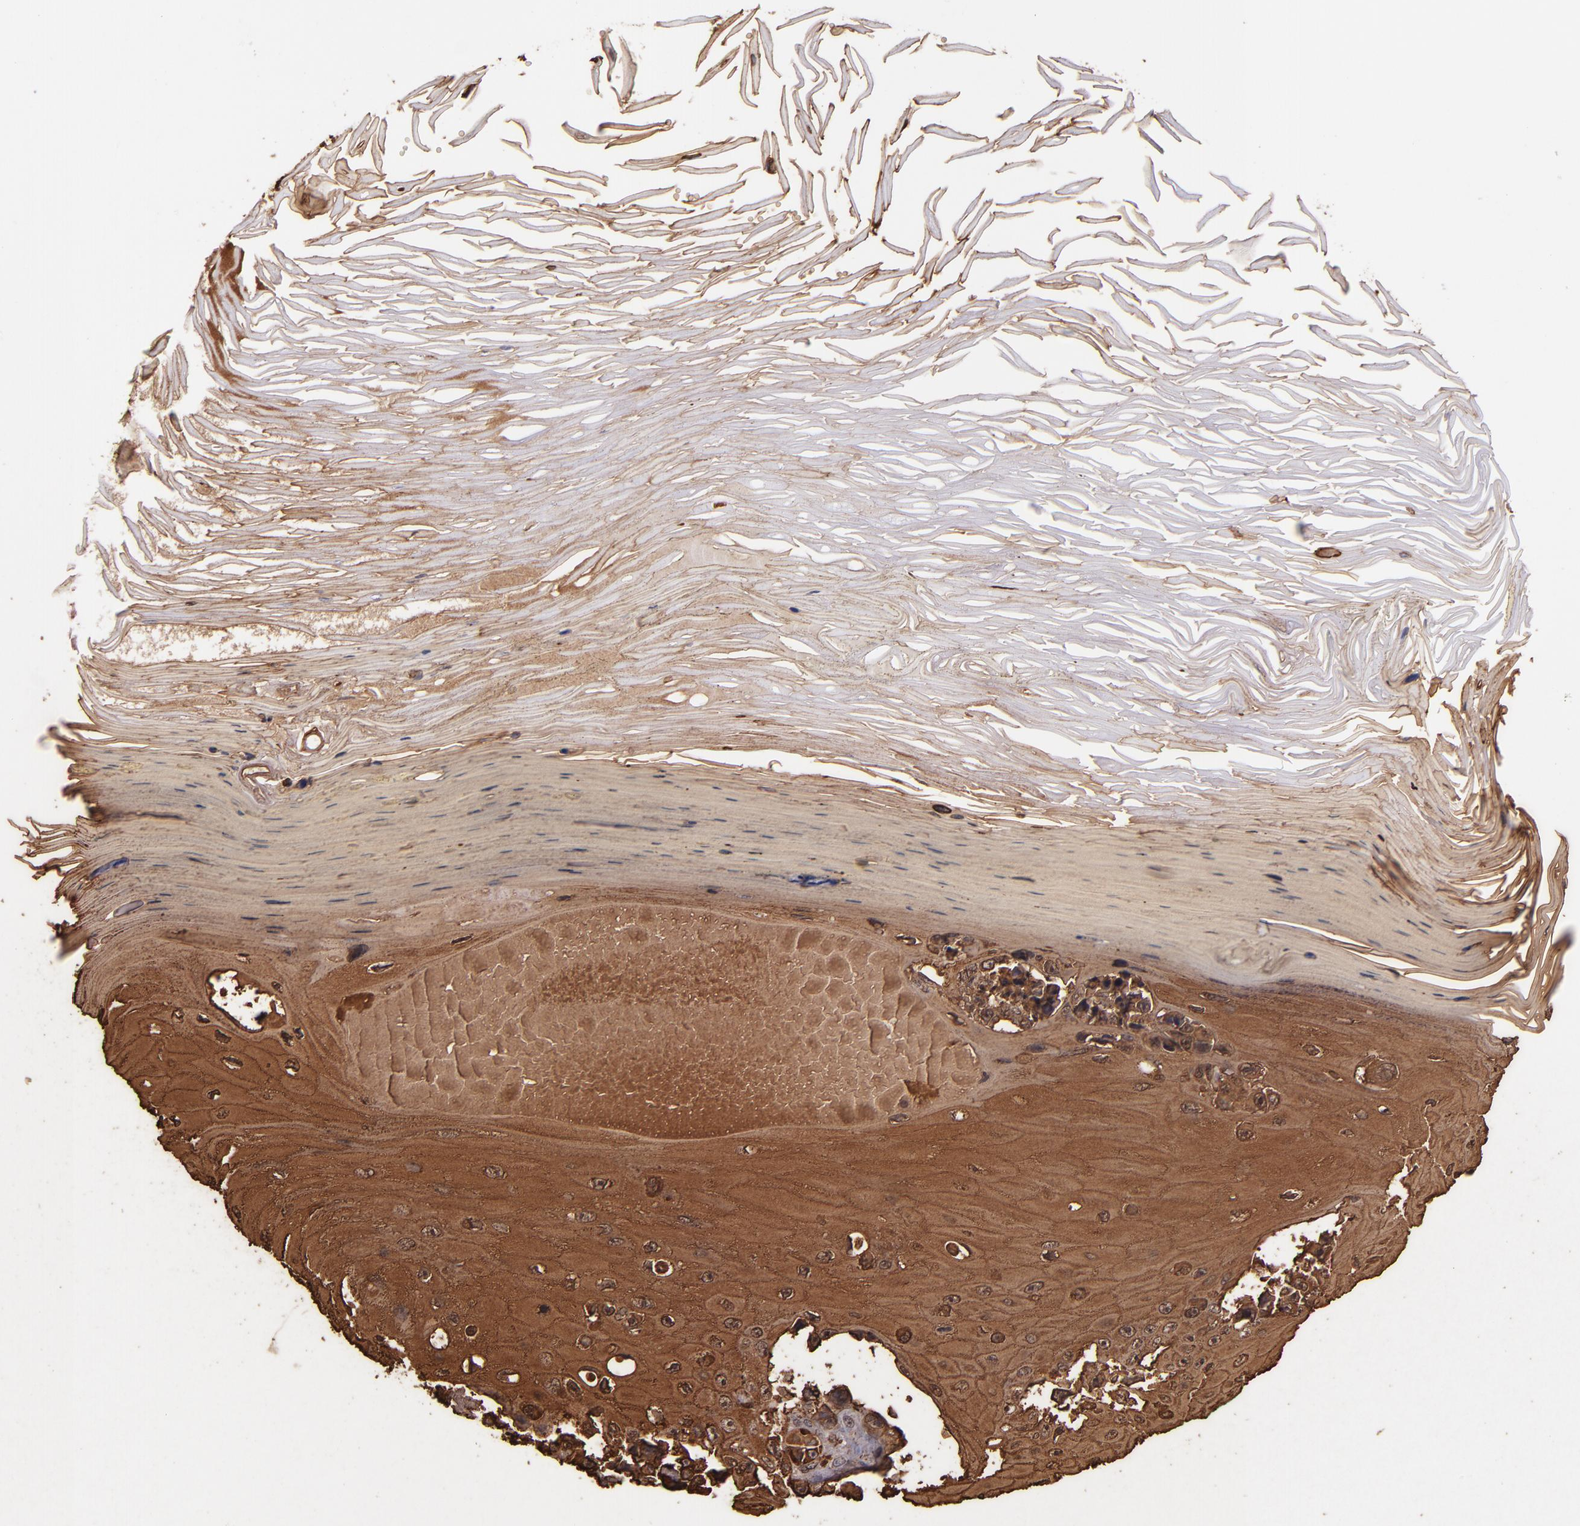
{"staining": {"intensity": "negative", "quantity": "none", "location": "none"}, "tissue": "melanoma", "cell_type": "Tumor cells", "image_type": "cancer", "snomed": [{"axis": "morphology", "description": "Malignant melanoma, NOS"}, {"axis": "topography", "description": "Skin"}], "caption": "Immunohistochemistry (IHC) of human malignant melanoma exhibits no expression in tumor cells.", "gene": "IVL", "patient": {"sex": "female", "age": 82}}